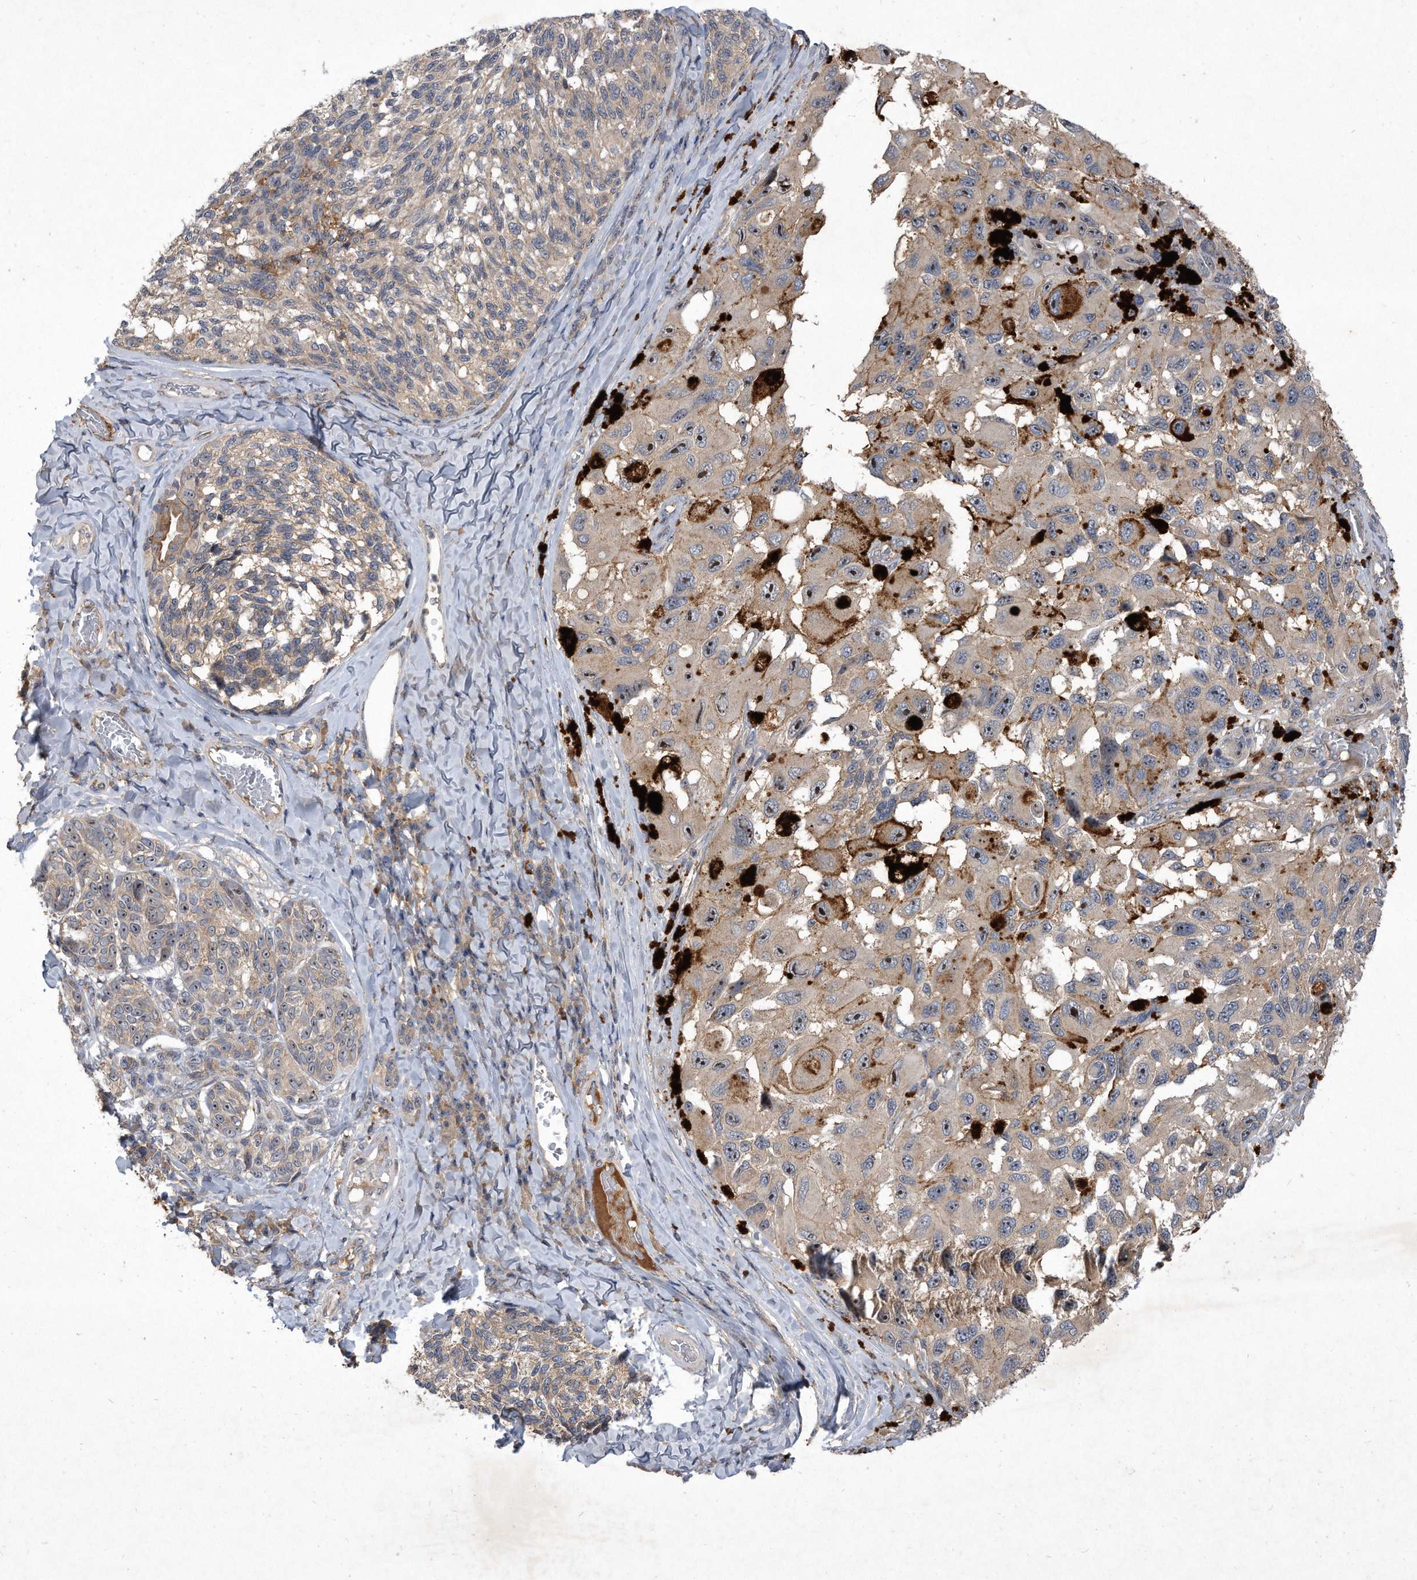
{"staining": {"intensity": "moderate", "quantity": "<25%", "location": "cytoplasmic/membranous,nuclear"}, "tissue": "melanoma", "cell_type": "Tumor cells", "image_type": "cancer", "snomed": [{"axis": "morphology", "description": "Malignant melanoma, NOS"}, {"axis": "topography", "description": "Skin"}], "caption": "Immunohistochemical staining of human melanoma shows moderate cytoplasmic/membranous and nuclear protein expression in approximately <25% of tumor cells. (brown staining indicates protein expression, while blue staining denotes nuclei).", "gene": "PGBD2", "patient": {"sex": "female", "age": 73}}